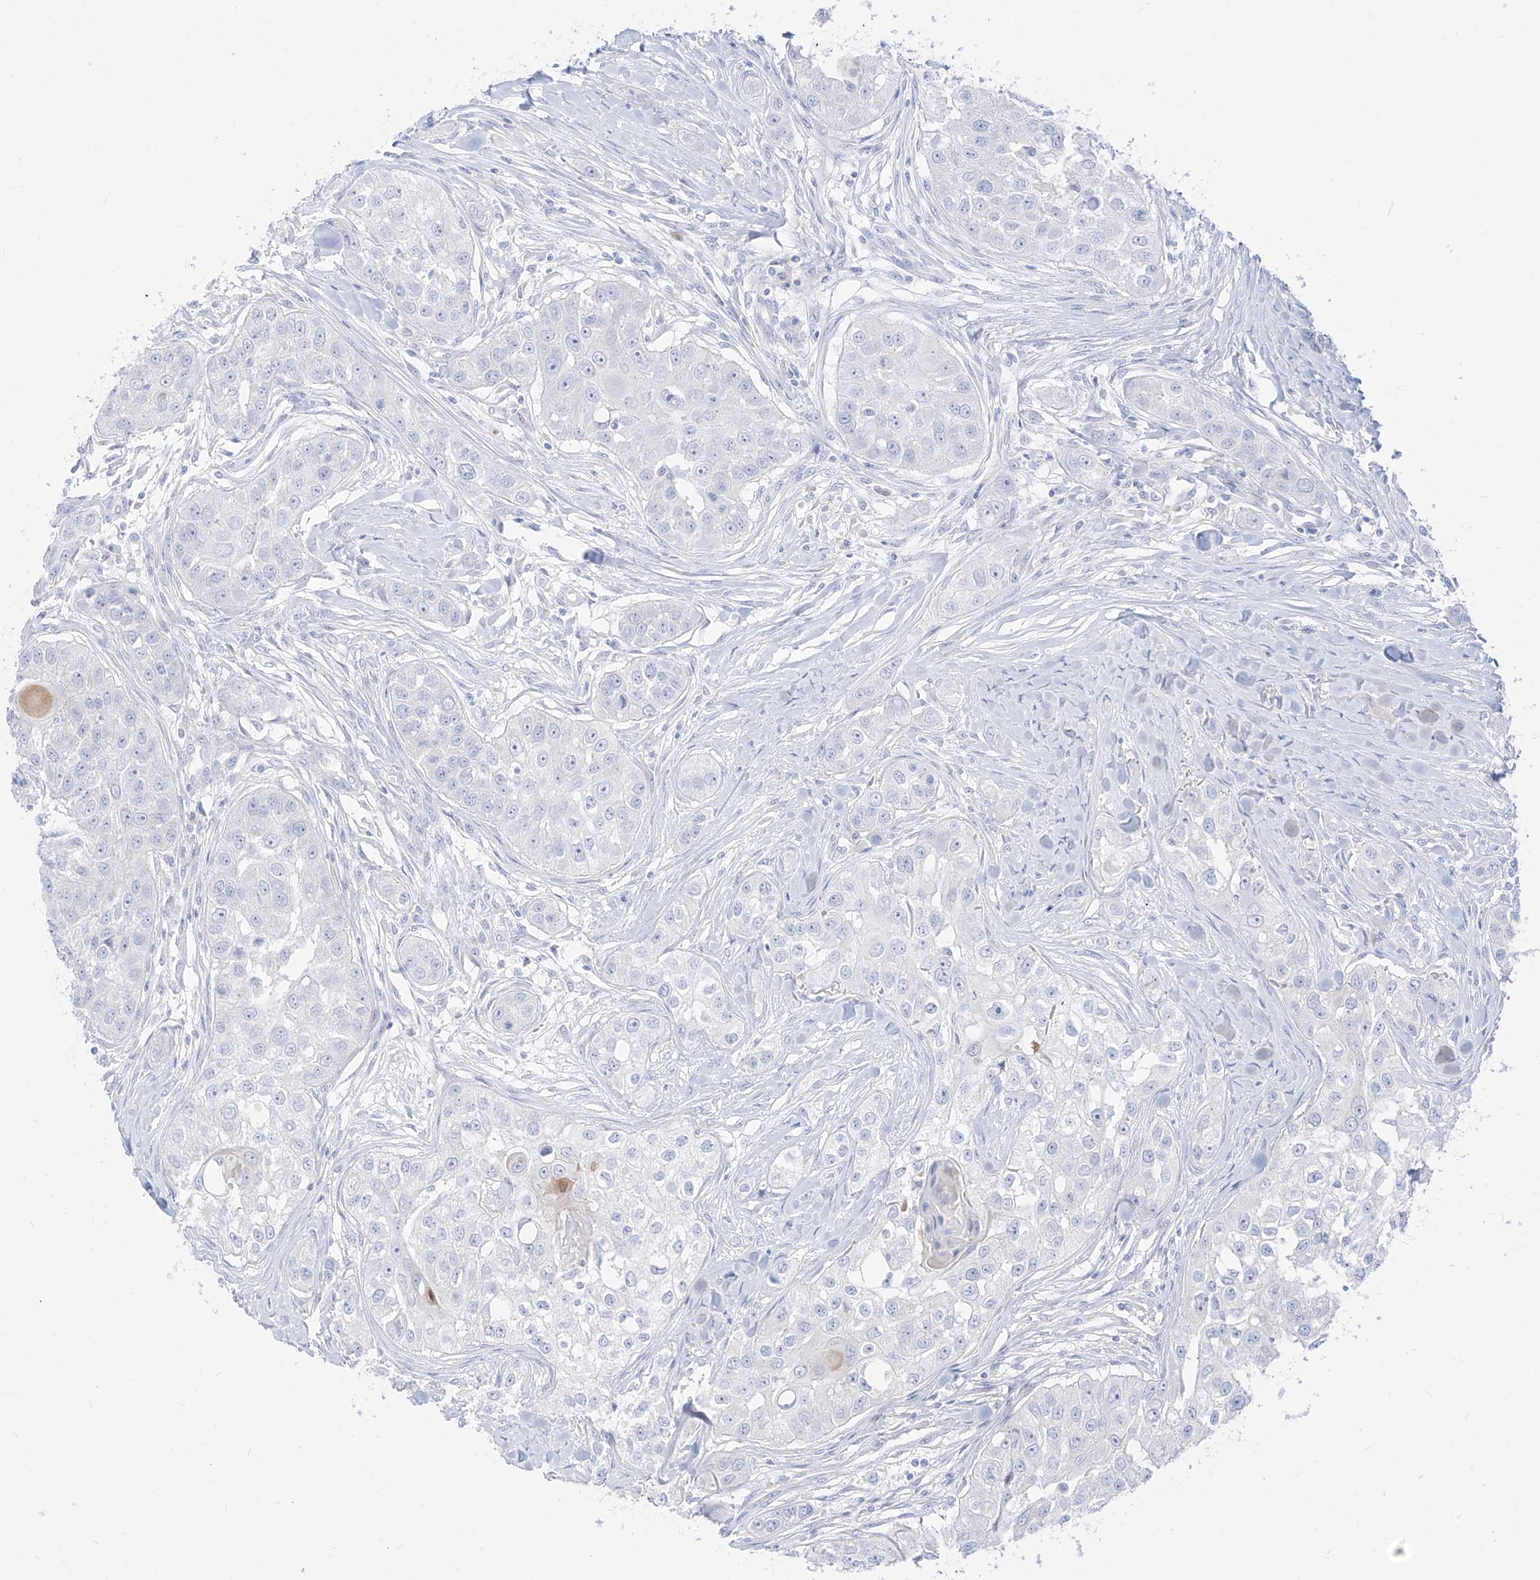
{"staining": {"intensity": "negative", "quantity": "none", "location": "none"}, "tissue": "head and neck cancer", "cell_type": "Tumor cells", "image_type": "cancer", "snomed": [{"axis": "morphology", "description": "Normal tissue, NOS"}, {"axis": "morphology", "description": "Squamous cell carcinoma, NOS"}, {"axis": "topography", "description": "Skeletal muscle"}, {"axis": "topography", "description": "Head-Neck"}], "caption": "Tumor cells are negative for brown protein staining in head and neck squamous cell carcinoma. (DAB (3,3'-diaminobenzidine) immunohistochemistry, high magnification).", "gene": "SYTL3", "patient": {"sex": "male", "age": 51}}